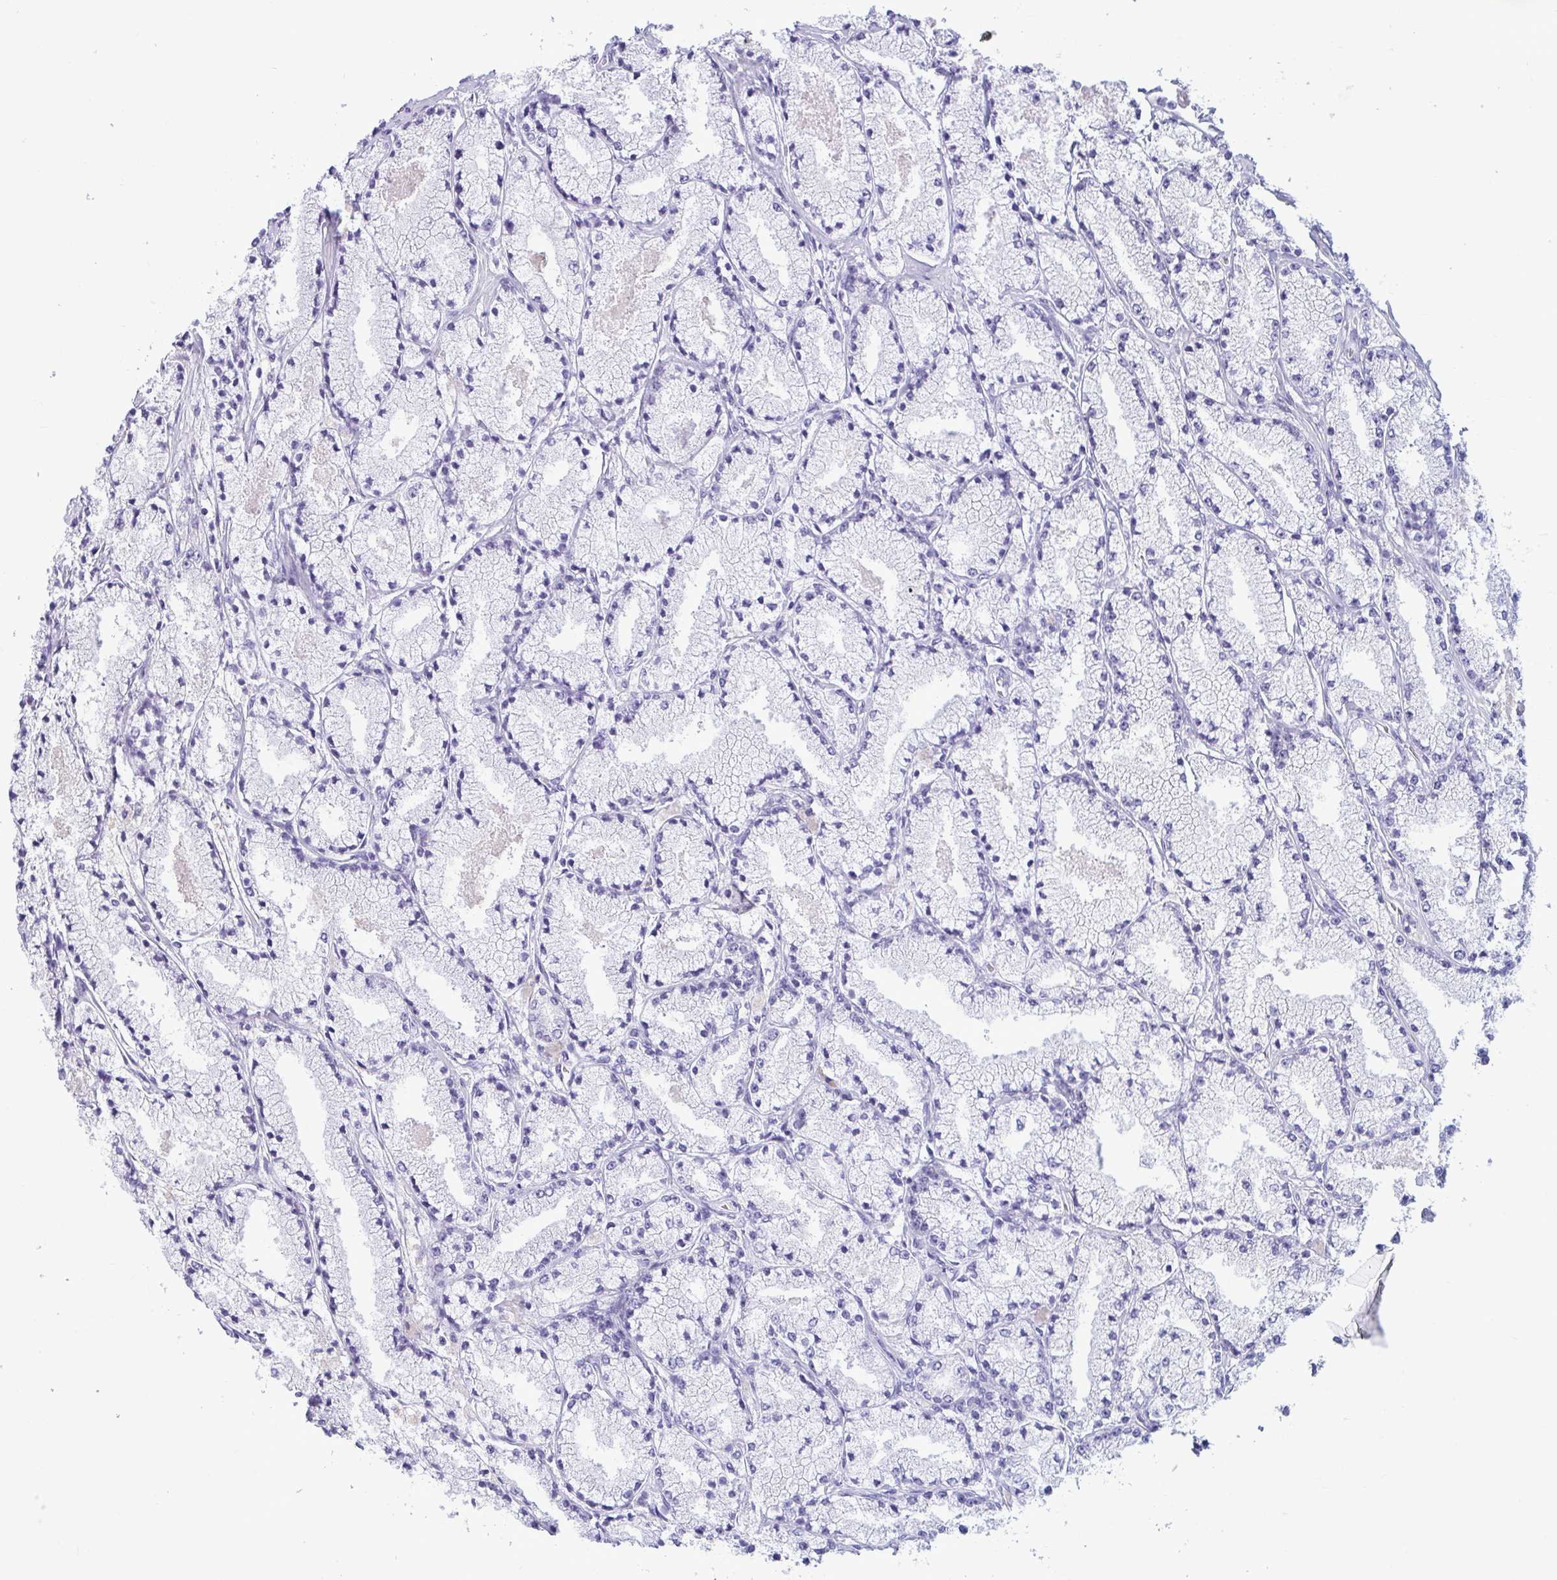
{"staining": {"intensity": "negative", "quantity": "none", "location": "none"}, "tissue": "prostate cancer", "cell_type": "Tumor cells", "image_type": "cancer", "snomed": [{"axis": "morphology", "description": "Adenocarcinoma, High grade"}, {"axis": "topography", "description": "Prostate"}], "caption": "This is a photomicrograph of IHC staining of high-grade adenocarcinoma (prostate), which shows no expression in tumor cells. (DAB (3,3'-diaminobenzidine) immunohistochemistry, high magnification).", "gene": "ANKRD60", "patient": {"sex": "male", "age": 63}}